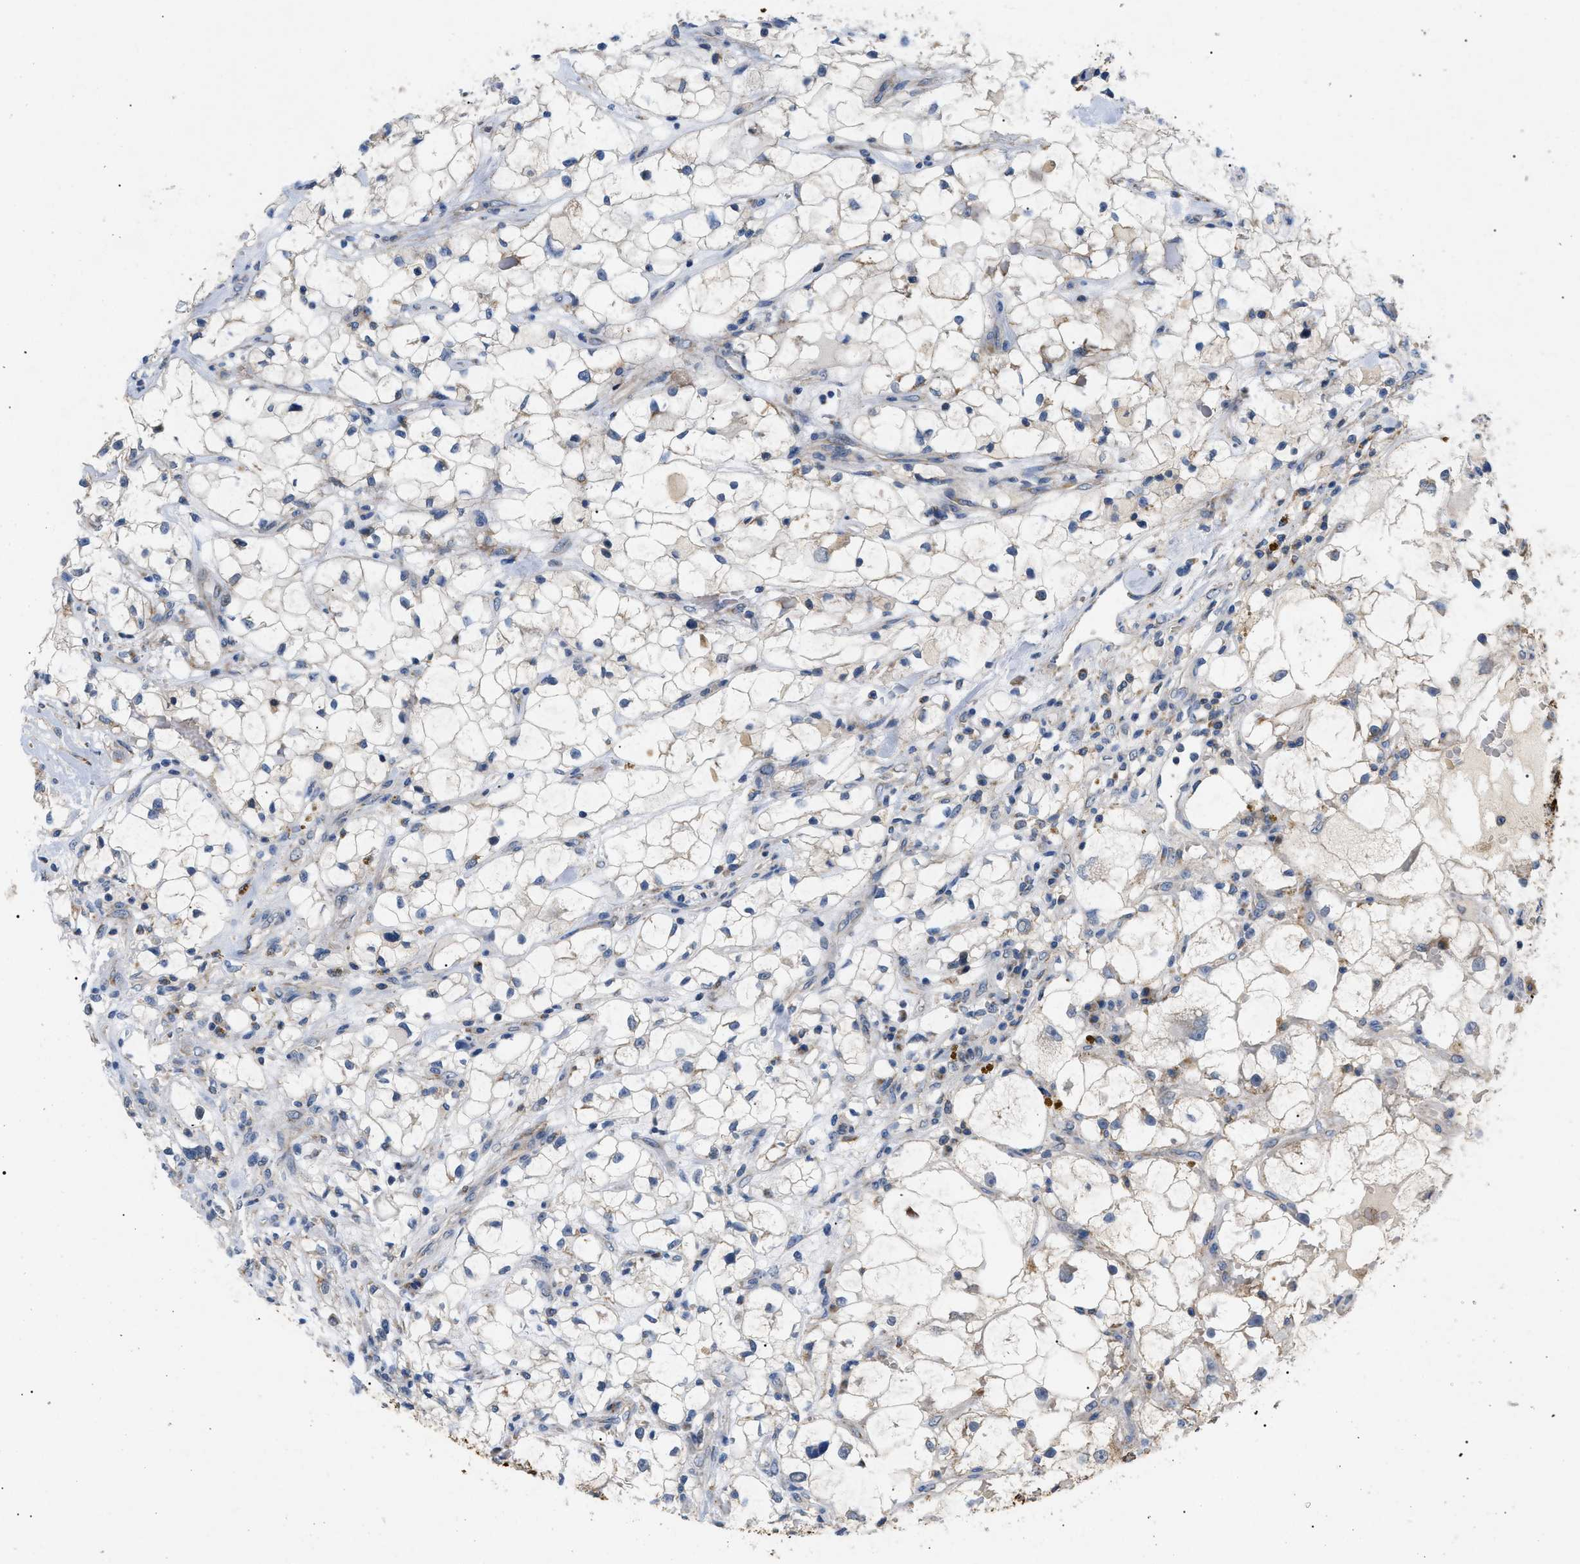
{"staining": {"intensity": "weak", "quantity": "<25%", "location": "cytoplasmic/membranous"}, "tissue": "renal cancer", "cell_type": "Tumor cells", "image_type": "cancer", "snomed": [{"axis": "morphology", "description": "Adenocarcinoma, NOS"}, {"axis": "topography", "description": "Kidney"}], "caption": "DAB (3,3'-diaminobenzidine) immunohistochemical staining of human renal cancer exhibits no significant staining in tumor cells.", "gene": "TOMM6", "patient": {"sex": "female", "age": 60}}